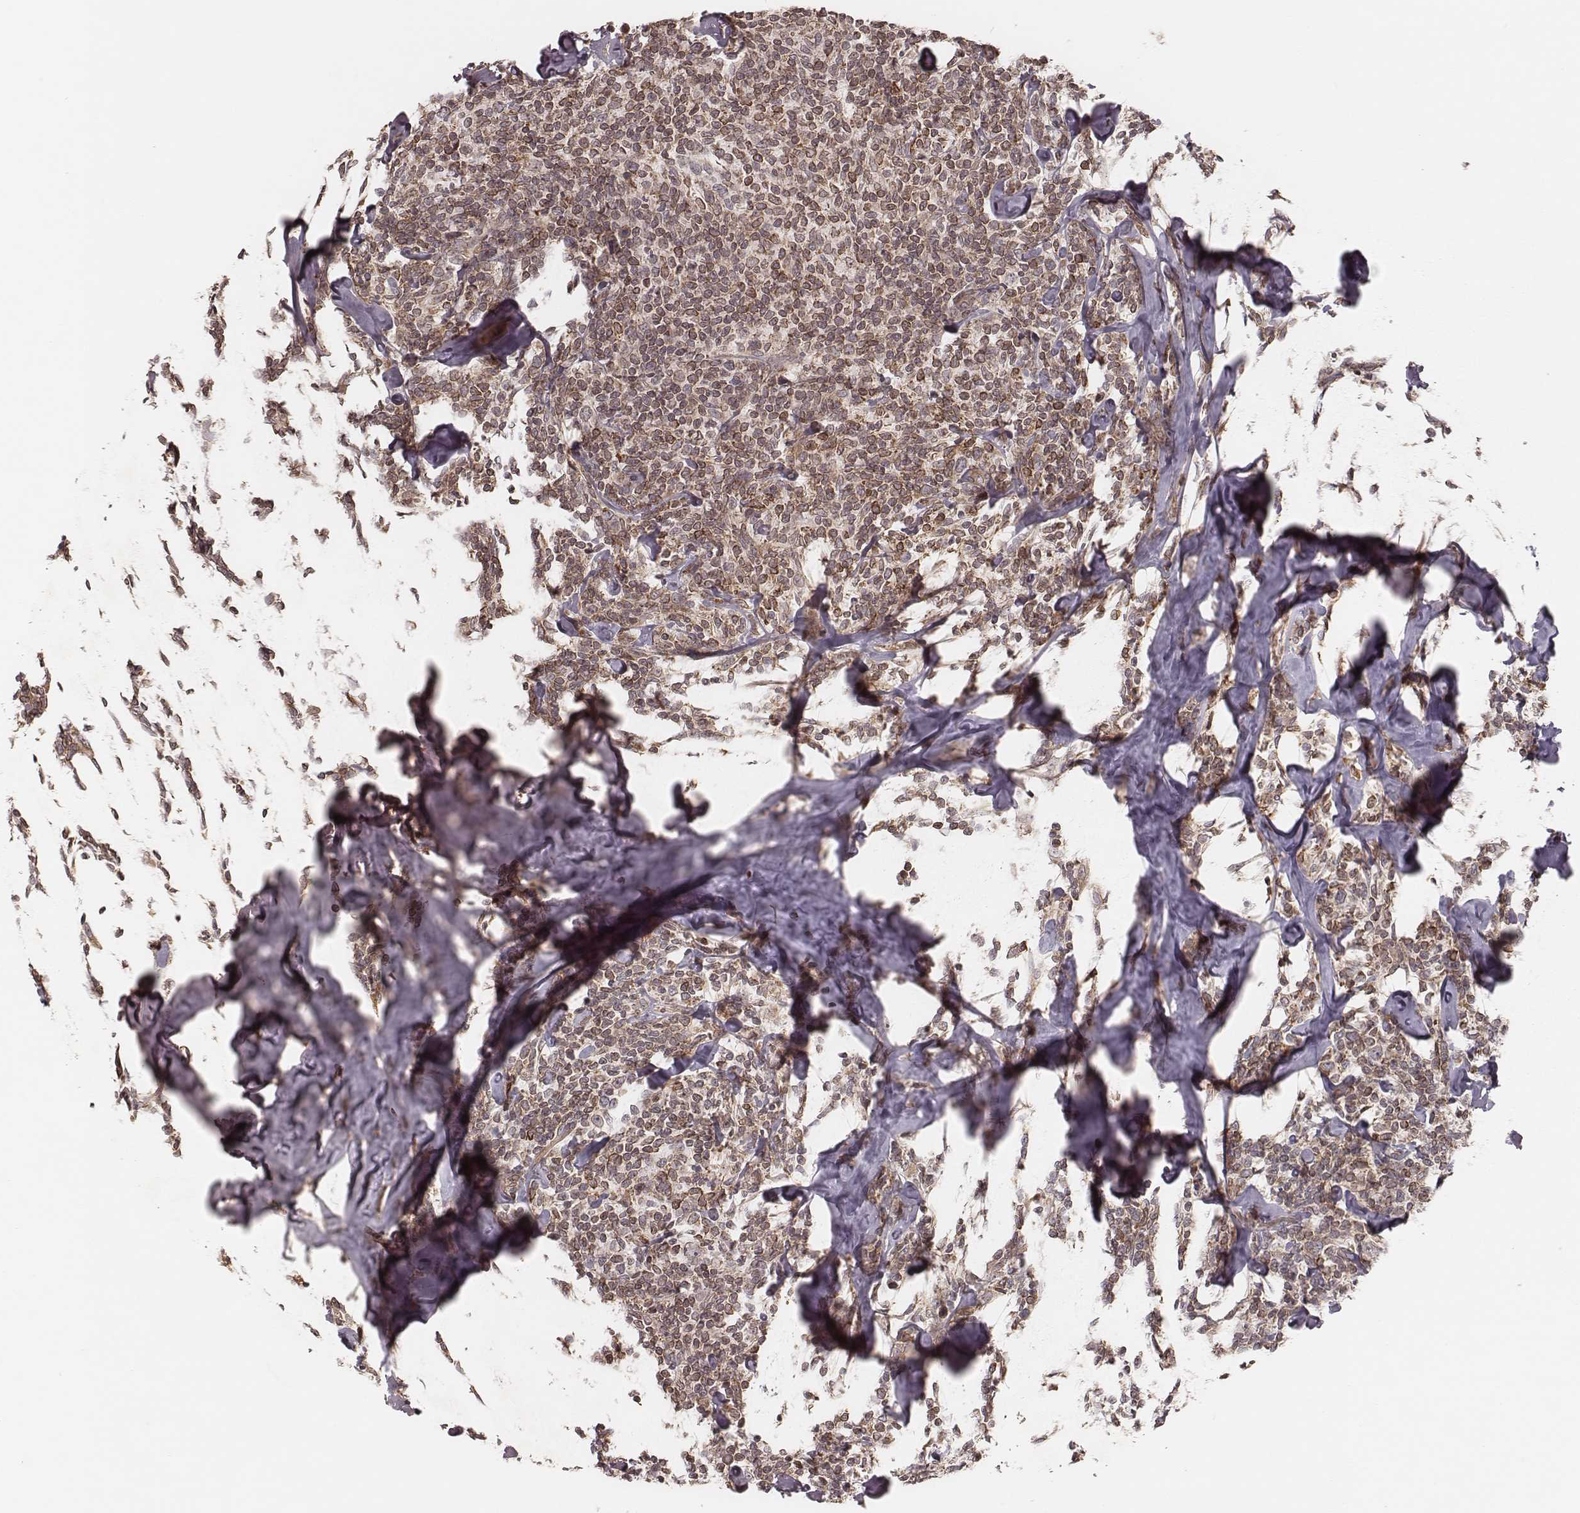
{"staining": {"intensity": "weak", "quantity": ">75%", "location": "cytoplasmic/membranous"}, "tissue": "lymphoma", "cell_type": "Tumor cells", "image_type": "cancer", "snomed": [{"axis": "morphology", "description": "Malignant lymphoma, non-Hodgkin's type, Low grade"}, {"axis": "topography", "description": "Lymph node"}], "caption": "Weak cytoplasmic/membranous protein positivity is present in approximately >75% of tumor cells in malignant lymphoma, non-Hodgkin's type (low-grade). (Stains: DAB in brown, nuclei in blue, Microscopy: brightfield microscopy at high magnification).", "gene": "MYO19", "patient": {"sex": "female", "age": 56}}